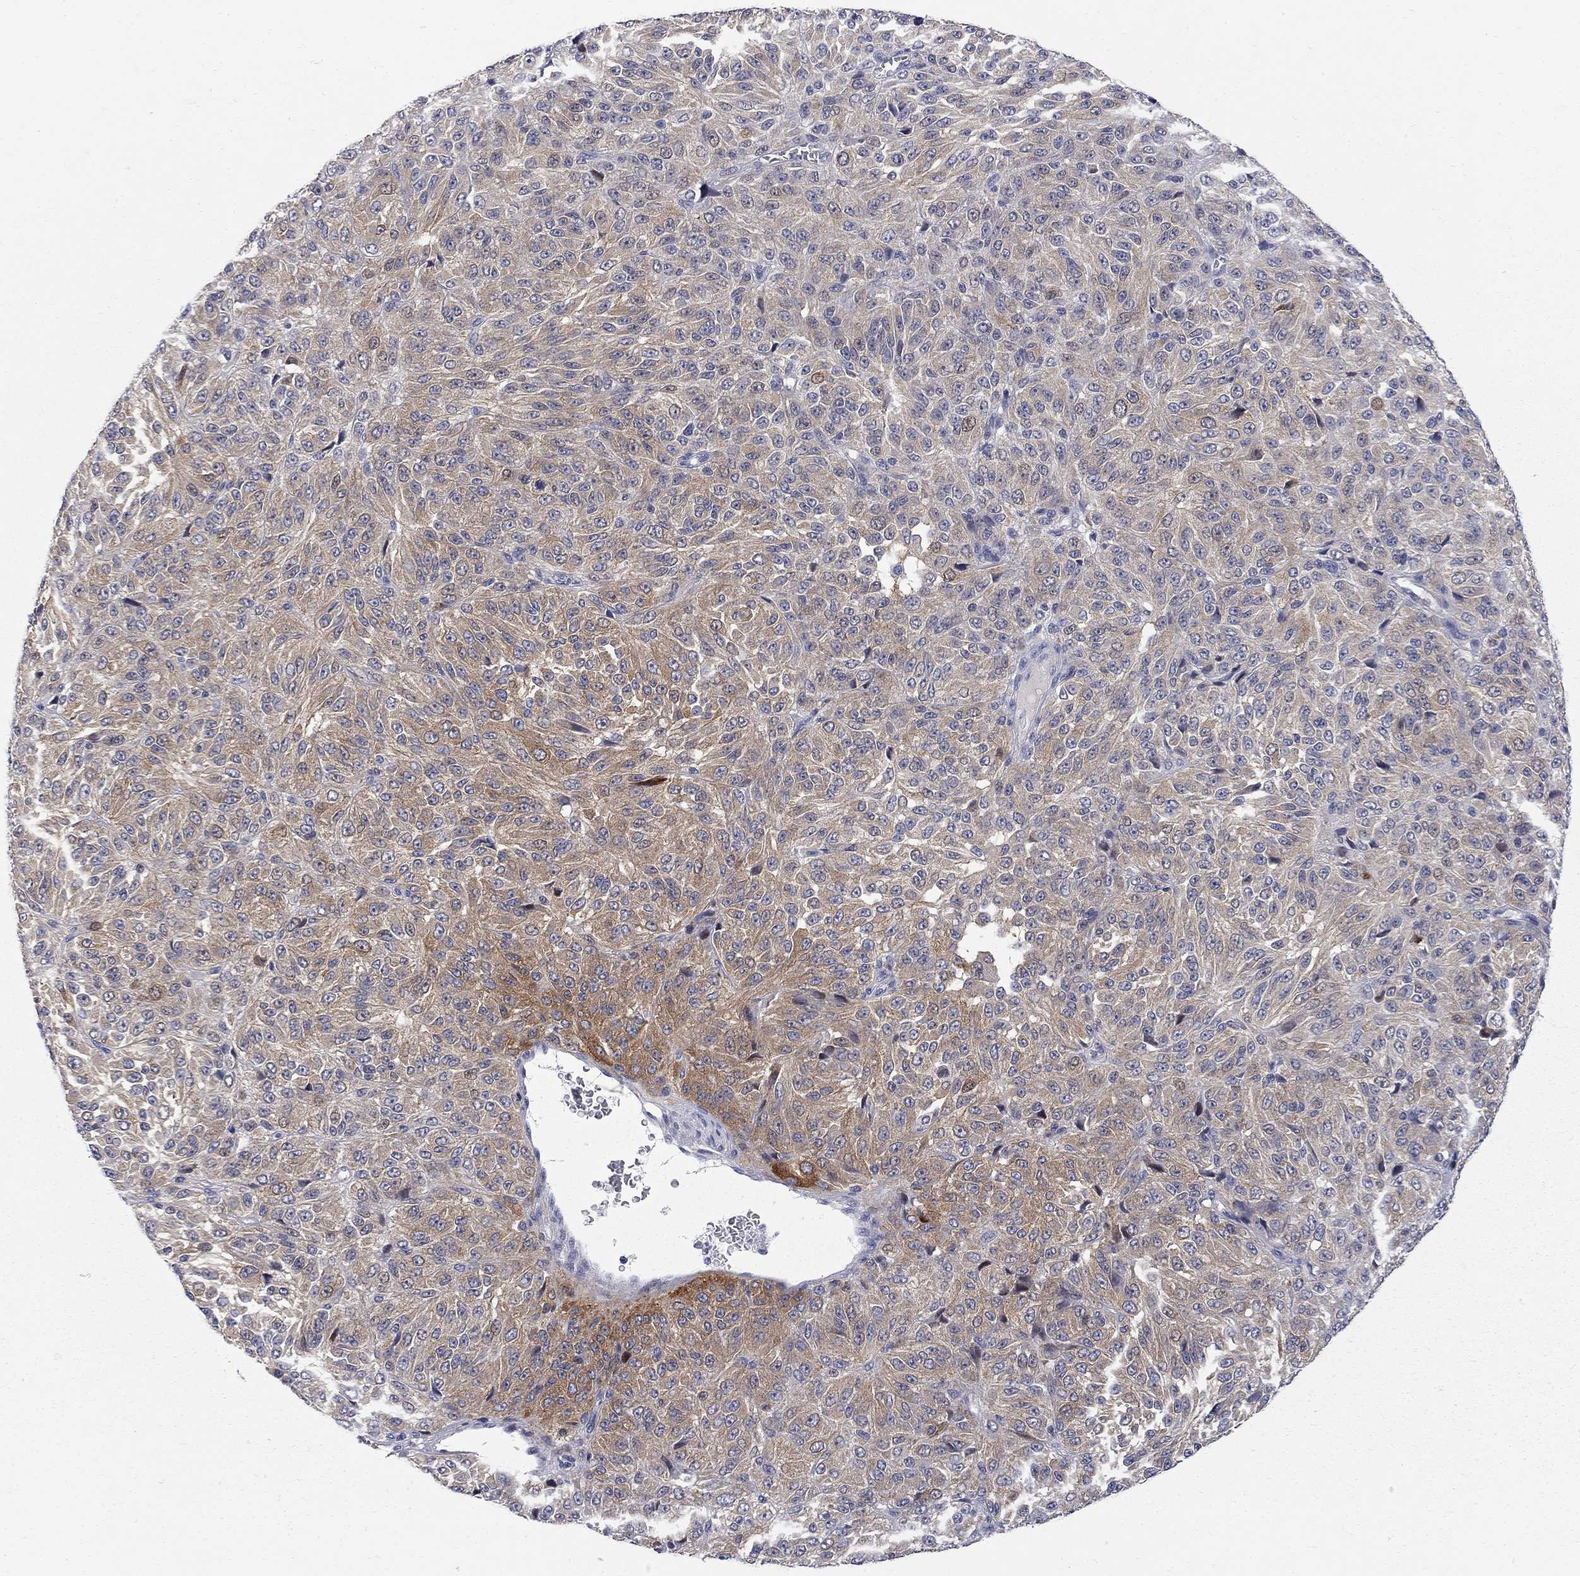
{"staining": {"intensity": "moderate", "quantity": "25%-75%", "location": "cytoplasmic/membranous"}, "tissue": "melanoma", "cell_type": "Tumor cells", "image_type": "cancer", "snomed": [{"axis": "morphology", "description": "Malignant melanoma, Metastatic site"}, {"axis": "topography", "description": "Brain"}], "caption": "Protein staining displays moderate cytoplasmic/membranous positivity in approximately 25%-75% of tumor cells in malignant melanoma (metastatic site).", "gene": "GALNT8", "patient": {"sex": "female", "age": 56}}